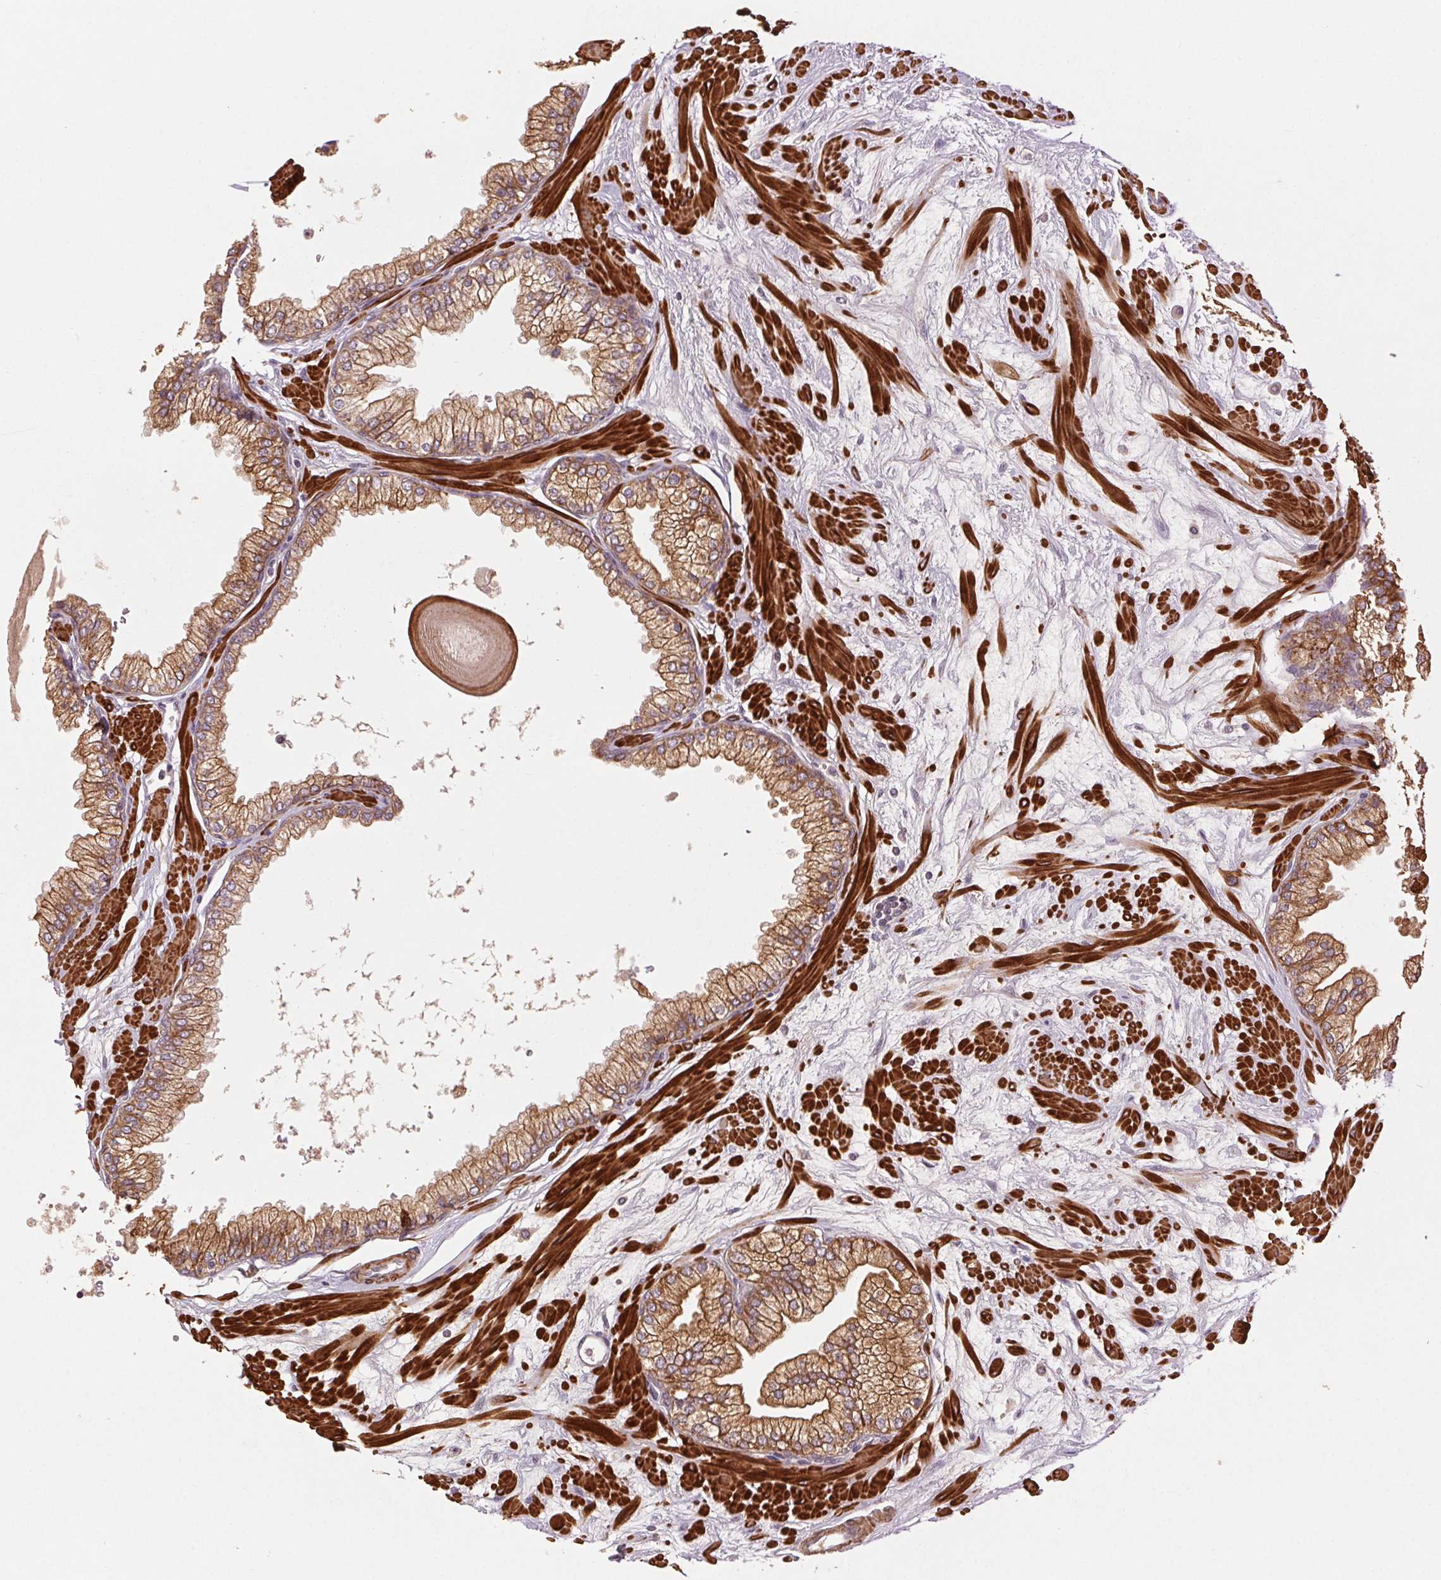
{"staining": {"intensity": "moderate", "quantity": ">75%", "location": "cytoplasmic/membranous"}, "tissue": "prostate", "cell_type": "Glandular cells", "image_type": "normal", "snomed": [{"axis": "morphology", "description": "Normal tissue, NOS"}, {"axis": "topography", "description": "Prostate"}, {"axis": "topography", "description": "Peripheral nerve tissue"}], "caption": "Immunohistochemistry (IHC) image of unremarkable prostate stained for a protein (brown), which shows medium levels of moderate cytoplasmic/membranous expression in about >75% of glandular cells.", "gene": "SMLR1", "patient": {"sex": "male", "age": 61}}